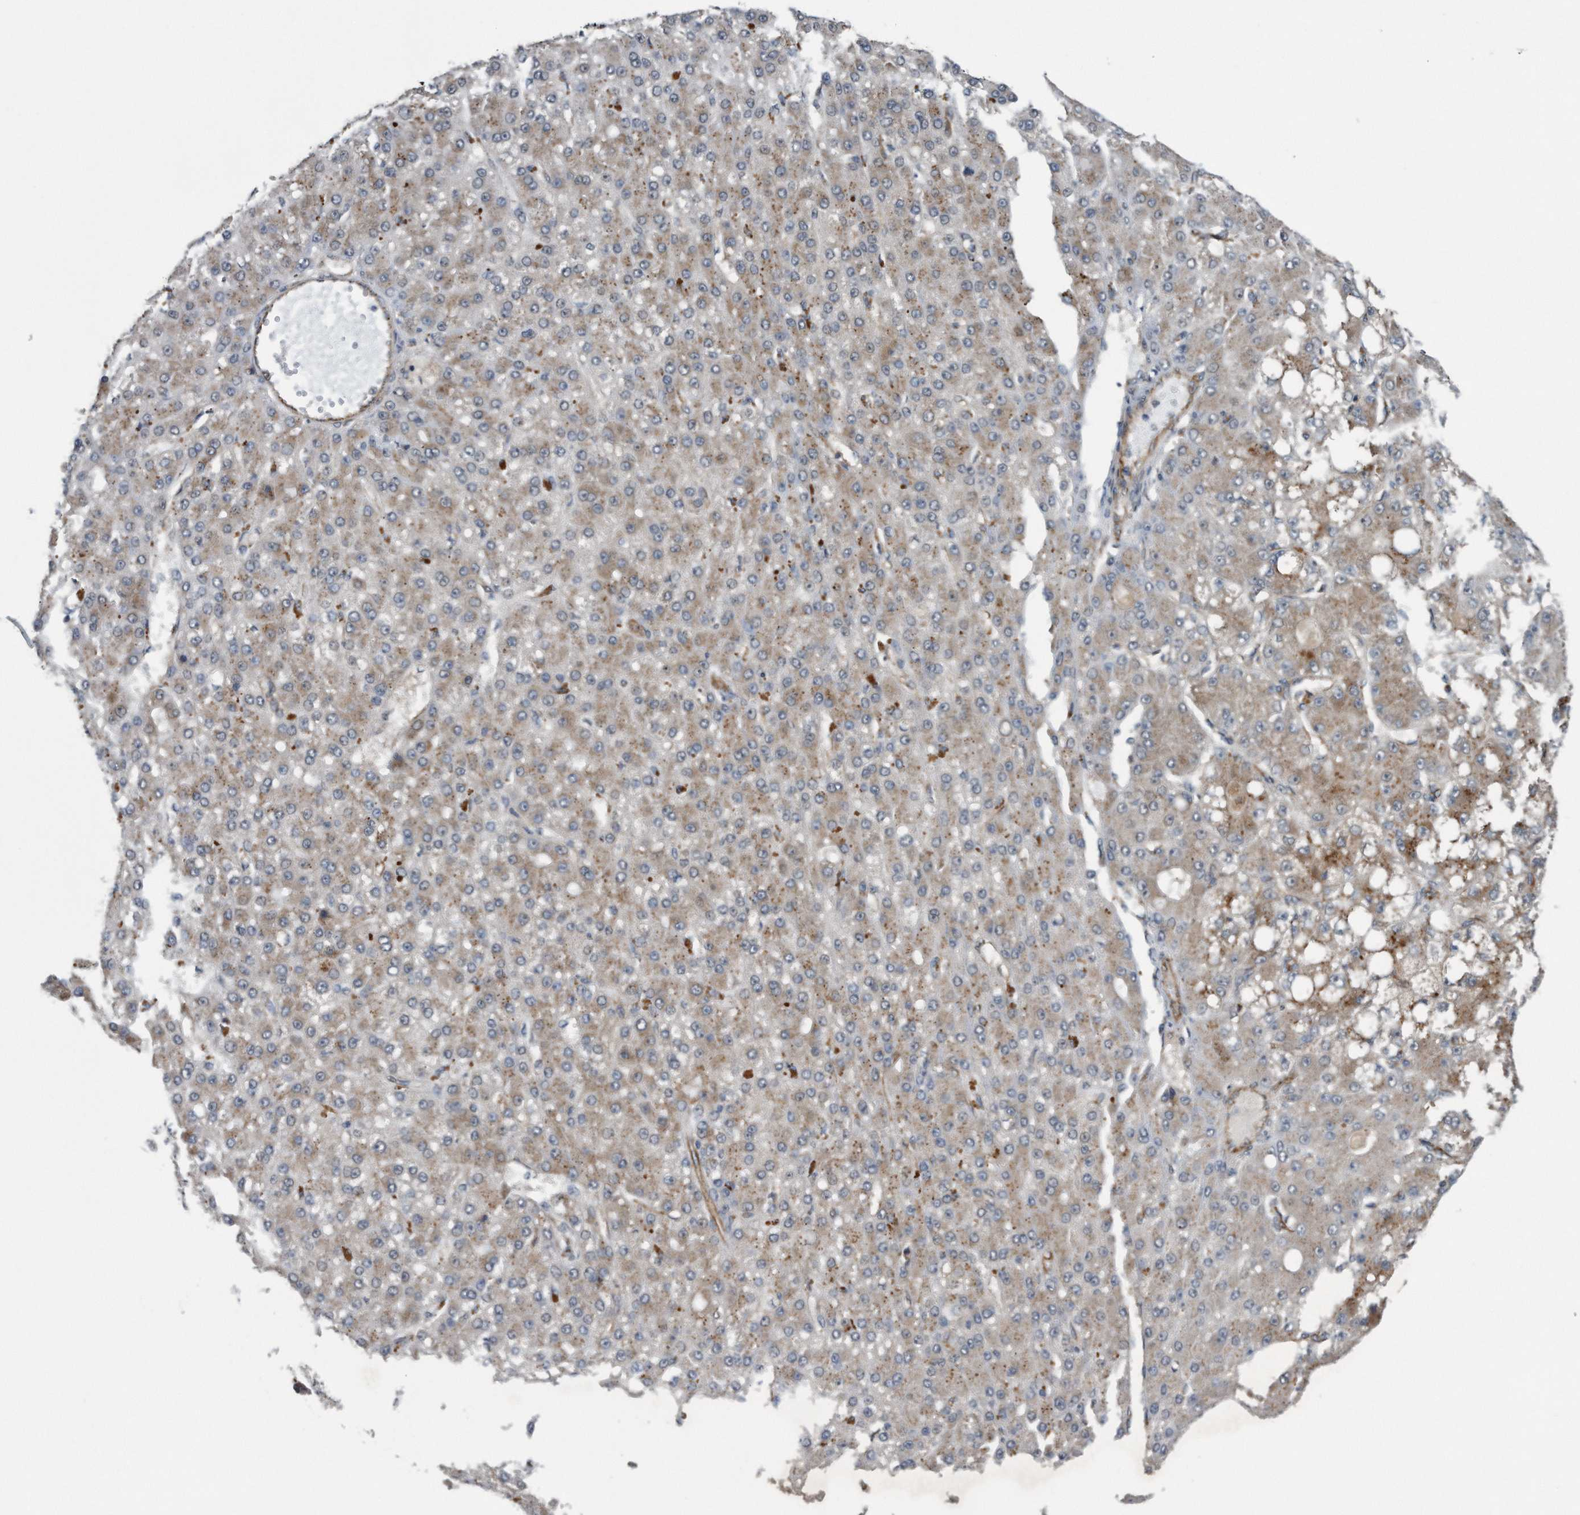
{"staining": {"intensity": "weak", "quantity": ">75%", "location": "cytoplasmic/membranous"}, "tissue": "liver cancer", "cell_type": "Tumor cells", "image_type": "cancer", "snomed": [{"axis": "morphology", "description": "Carcinoma, Hepatocellular, NOS"}, {"axis": "topography", "description": "Liver"}], "caption": "IHC histopathology image of neoplastic tissue: human liver hepatocellular carcinoma stained using immunohistochemistry reveals low levels of weak protein expression localized specifically in the cytoplasmic/membranous of tumor cells, appearing as a cytoplasmic/membranous brown color.", "gene": "LYRM4", "patient": {"sex": "male", "age": 67}}